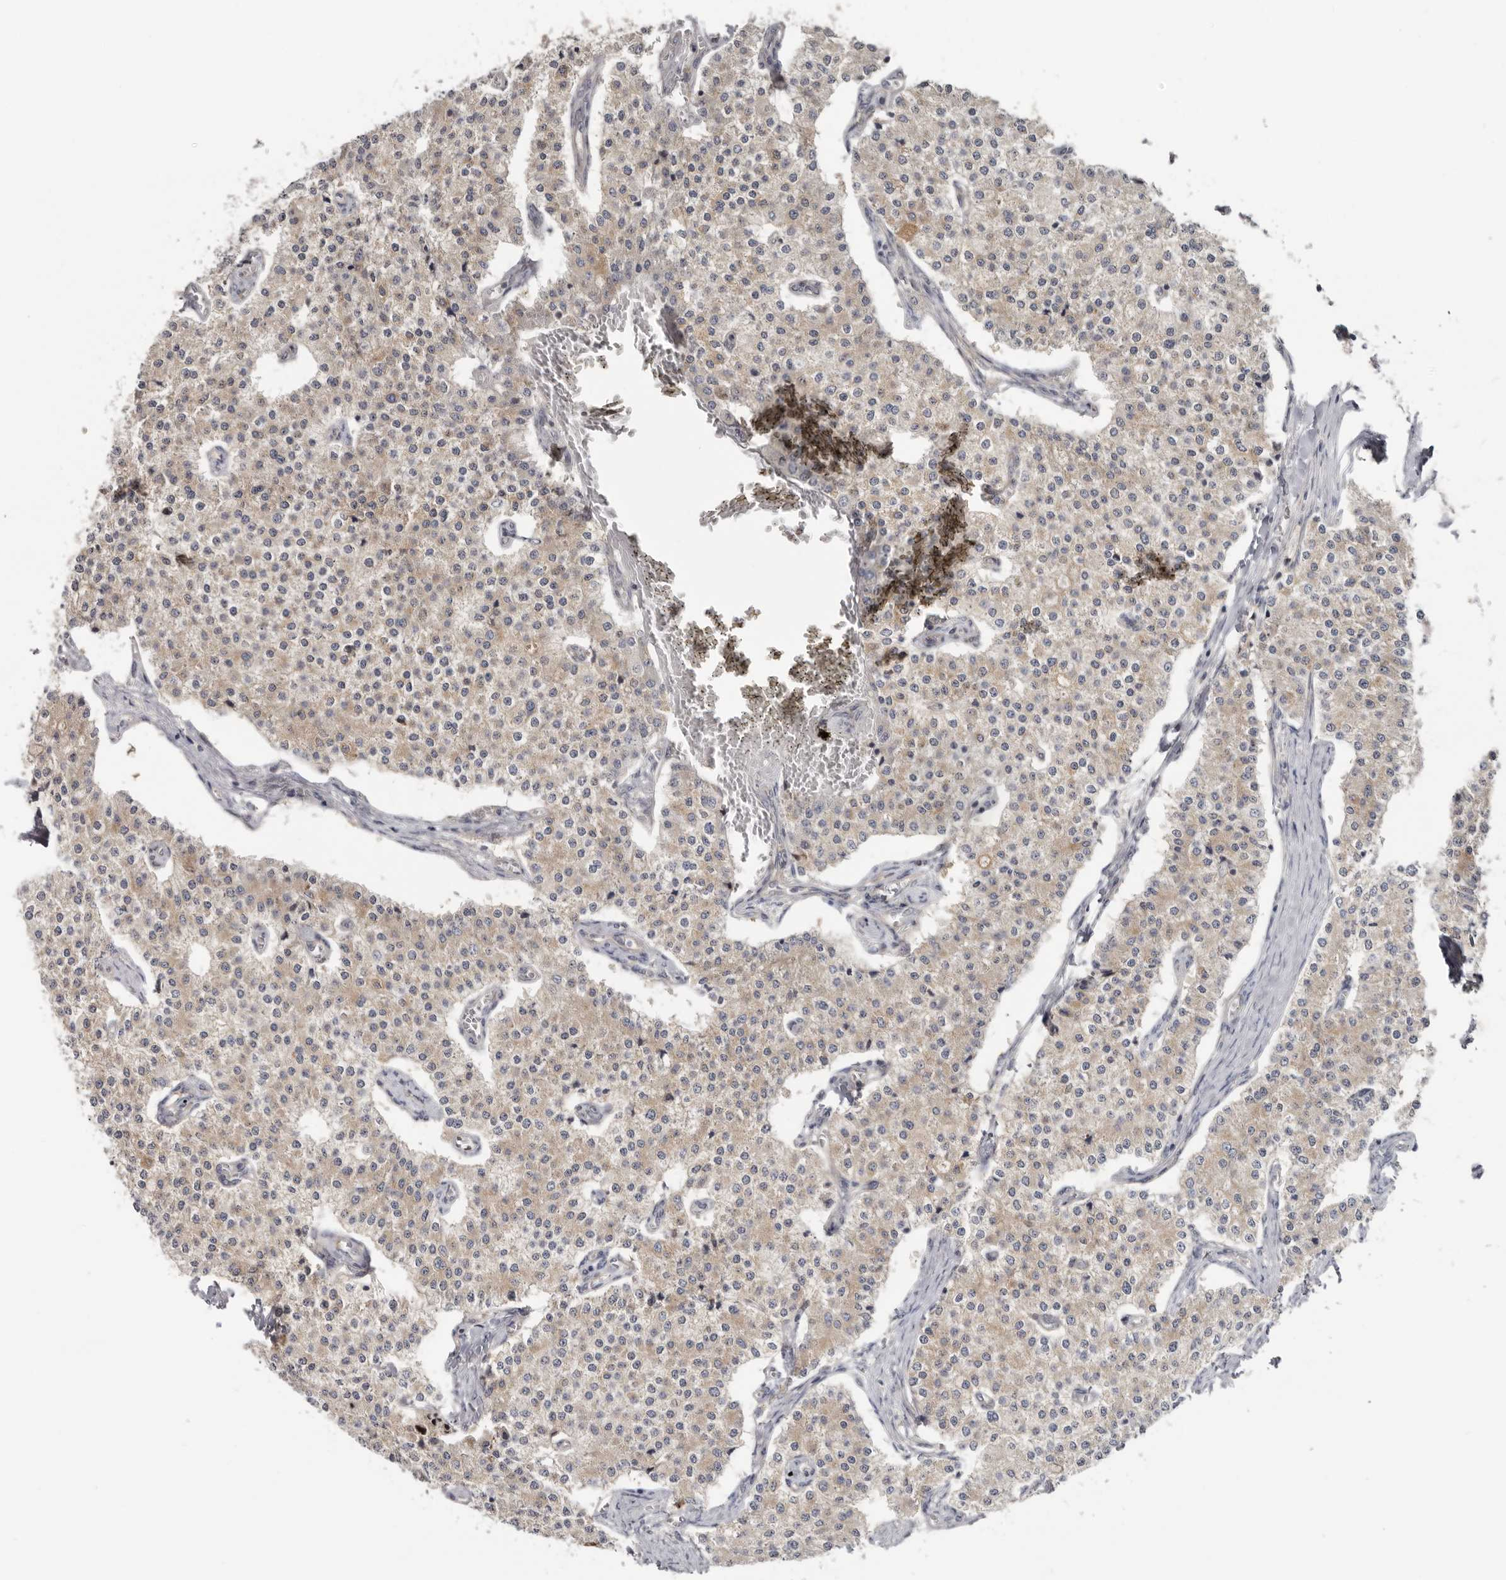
{"staining": {"intensity": "weak", "quantity": ">75%", "location": "cytoplasmic/membranous"}, "tissue": "carcinoid", "cell_type": "Tumor cells", "image_type": "cancer", "snomed": [{"axis": "morphology", "description": "Carcinoid, malignant, NOS"}, {"axis": "topography", "description": "Colon"}], "caption": "This image shows IHC staining of malignant carcinoid, with low weak cytoplasmic/membranous positivity in approximately >75% of tumor cells.", "gene": "BAD", "patient": {"sex": "female", "age": 52}}